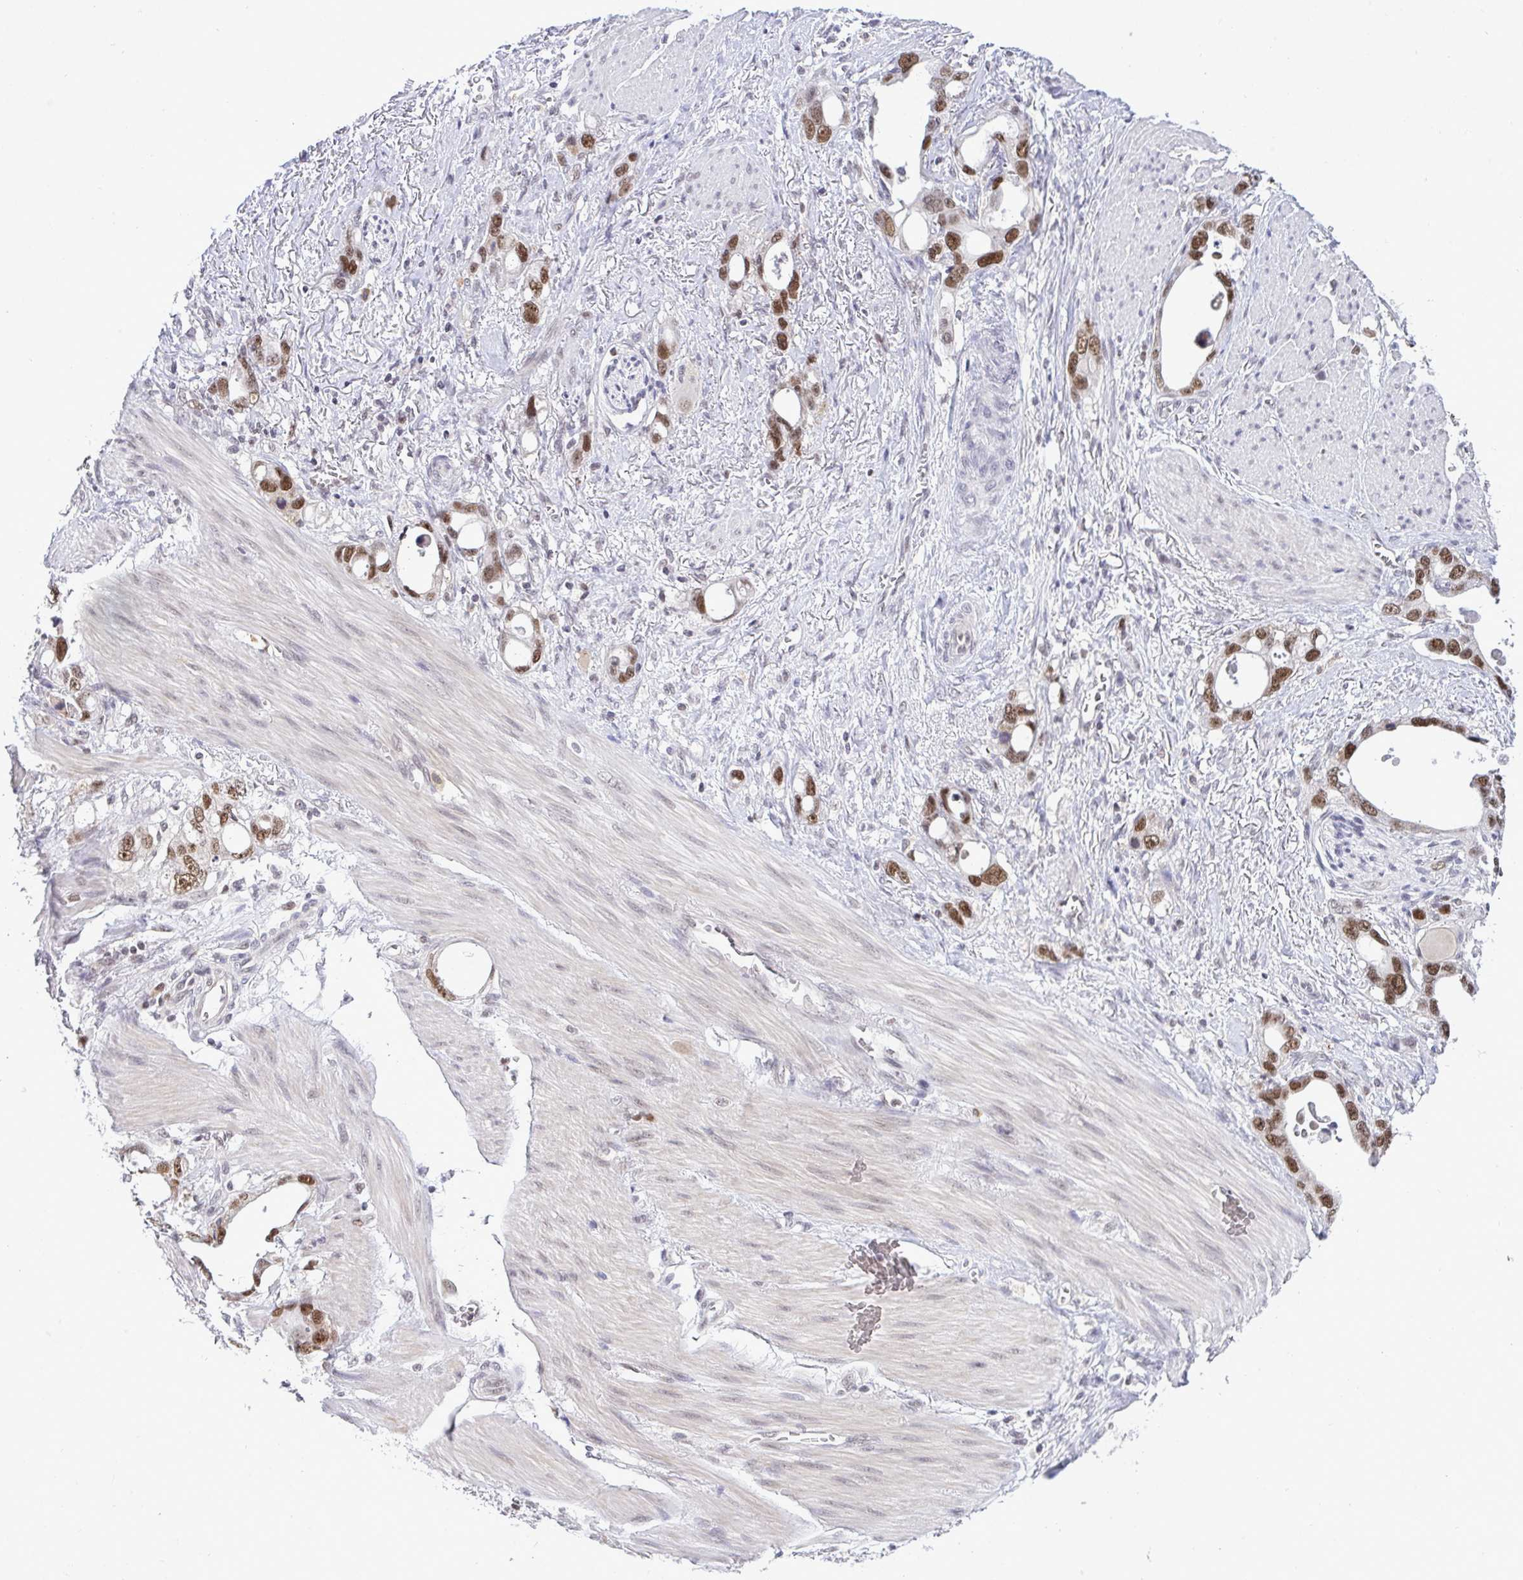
{"staining": {"intensity": "moderate", "quantity": "25%-75%", "location": "nuclear"}, "tissue": "stomach cancer", "cell_type": "Tumor cells", "image_type": "cancer", "snomed": [{"axis": "morphology", "description": "Adenocarcinoma, NOS"}, {"axis": "topography", "description": "Stomach, upper"}], "caption": "Immunohistochemical staining of human adenocarcinoma (stomach) displays medium levels of moderate nuclear protein expression in approximately 25%-75% of tumor cells. The protein of interest is shown in brown color, while the nuclei are stained blue.", "gene": "RFC4", "patient": {"sex": "male", "age": 74}}